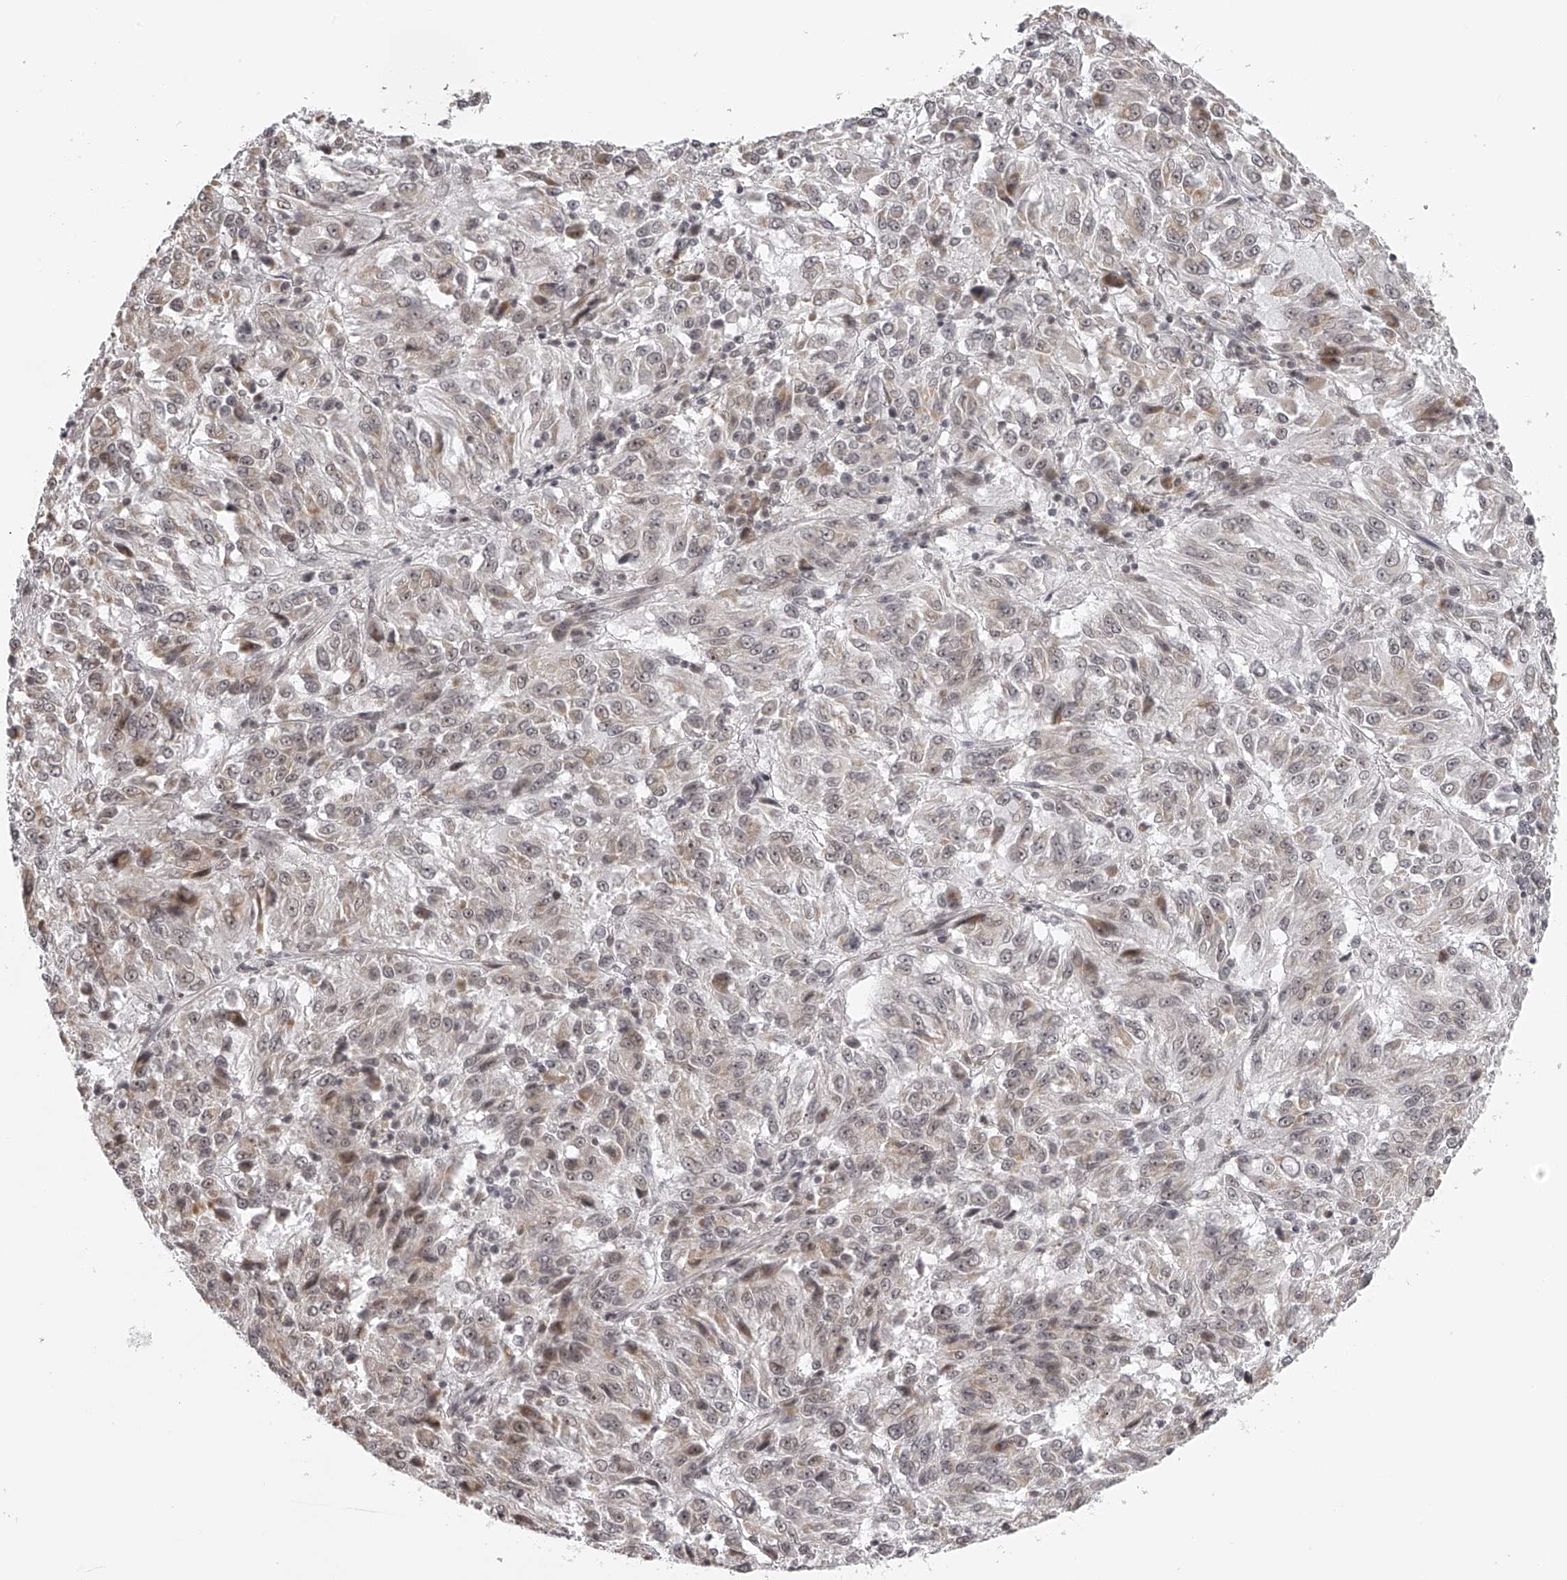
{"staining": {"intensity": "weak", "quantity": "<25%", "location": "cytoplasmic/membranous,nuclear"}, "tissue": "melanoma", "cell_type": "Tumor cells", "image_type": "cancer", "snomed": [{"axis": "morphology", "description": "Malignant melanoma, Metastatic site"}, {"axis": "topography", "description": "Lung"}], "caption": "High magnification brightfield microscopy of malignant melanoma (metastatic site) stained with DAB (brown) and counterstained with hematoxylin (blue): tumor cells show no significant staining.", "gene": "ODF2L", "patient": {"sex": "male", "age": 64}}